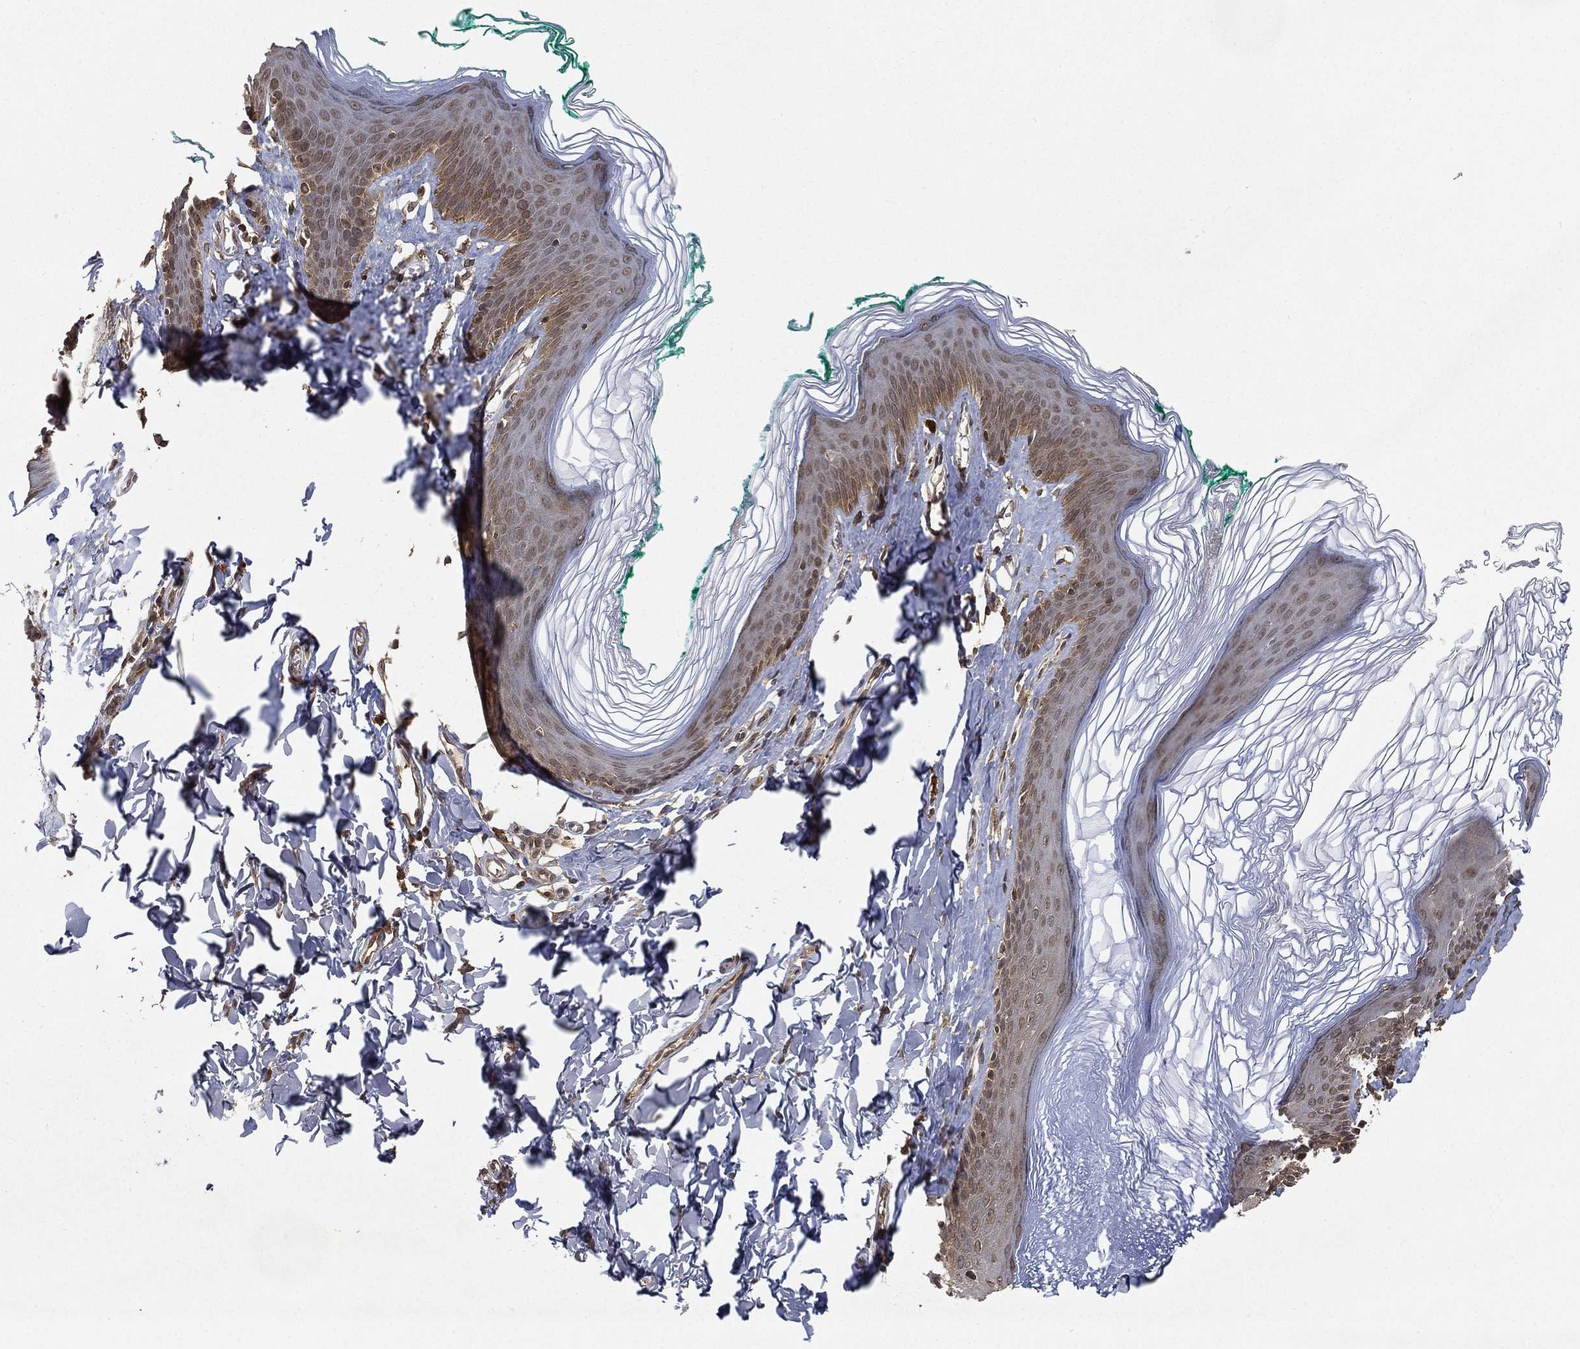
{"staining": {"intensity": "moderate", "quantity": "<25%", "location": "cytoplasmic/membranous"}, "tissue": "skin", "cell_type": "Epidermal cells", "image_type": "normal", "snomed": [{"axis": "morphology", "description": "Normal tissue, NOS"}, {"axis": "topography", "description": "Vulva"}], "caption": "Protein expression by immunohistochemistry reveals moderate cytoplasmic/membranous staining in about <25% of epidermal cells in unremarkable skin. (brown staining indicates protein expression, while blue staining denotes nuclei).", "gene": "UBA5", "patient": {"sex": "female", "age": 66}}